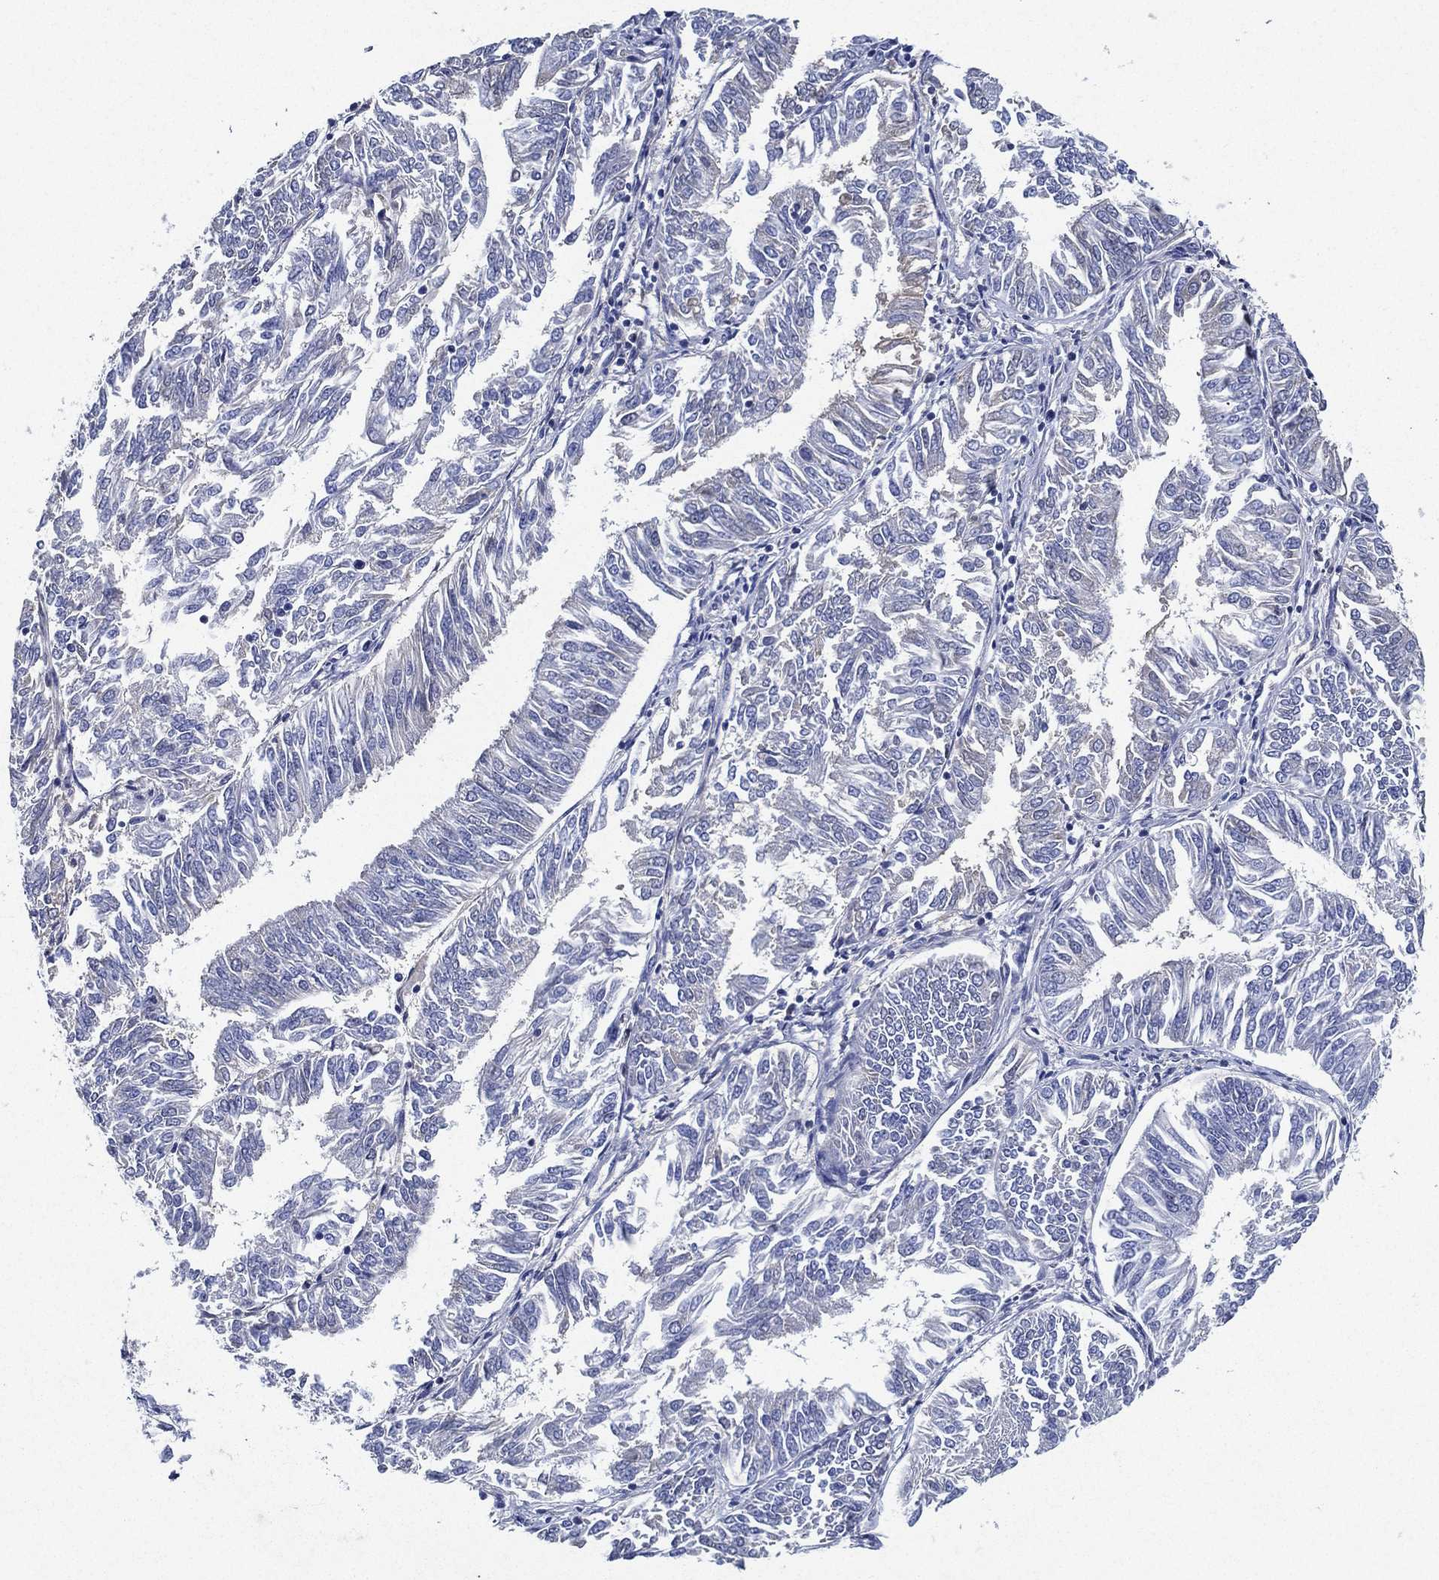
{"staining": {"intensity": "negative", "quantity": "none", "location": "none"}, "tissue": "endometrial cancer", "cell_type": "Tumor cells", "image_type": "cancer", "snomed": [{"axis": "morphology", "description": "Adenocarcinoma, NOS"}, {"axis": "topography", "description": "Endometrium"}], "caption": "Tumor cells are negative for protein expression in human adenocarcinoma (endometrial).", "gene": "TMPRSS11D", "patient": {"sex": "female", "age": 58}}